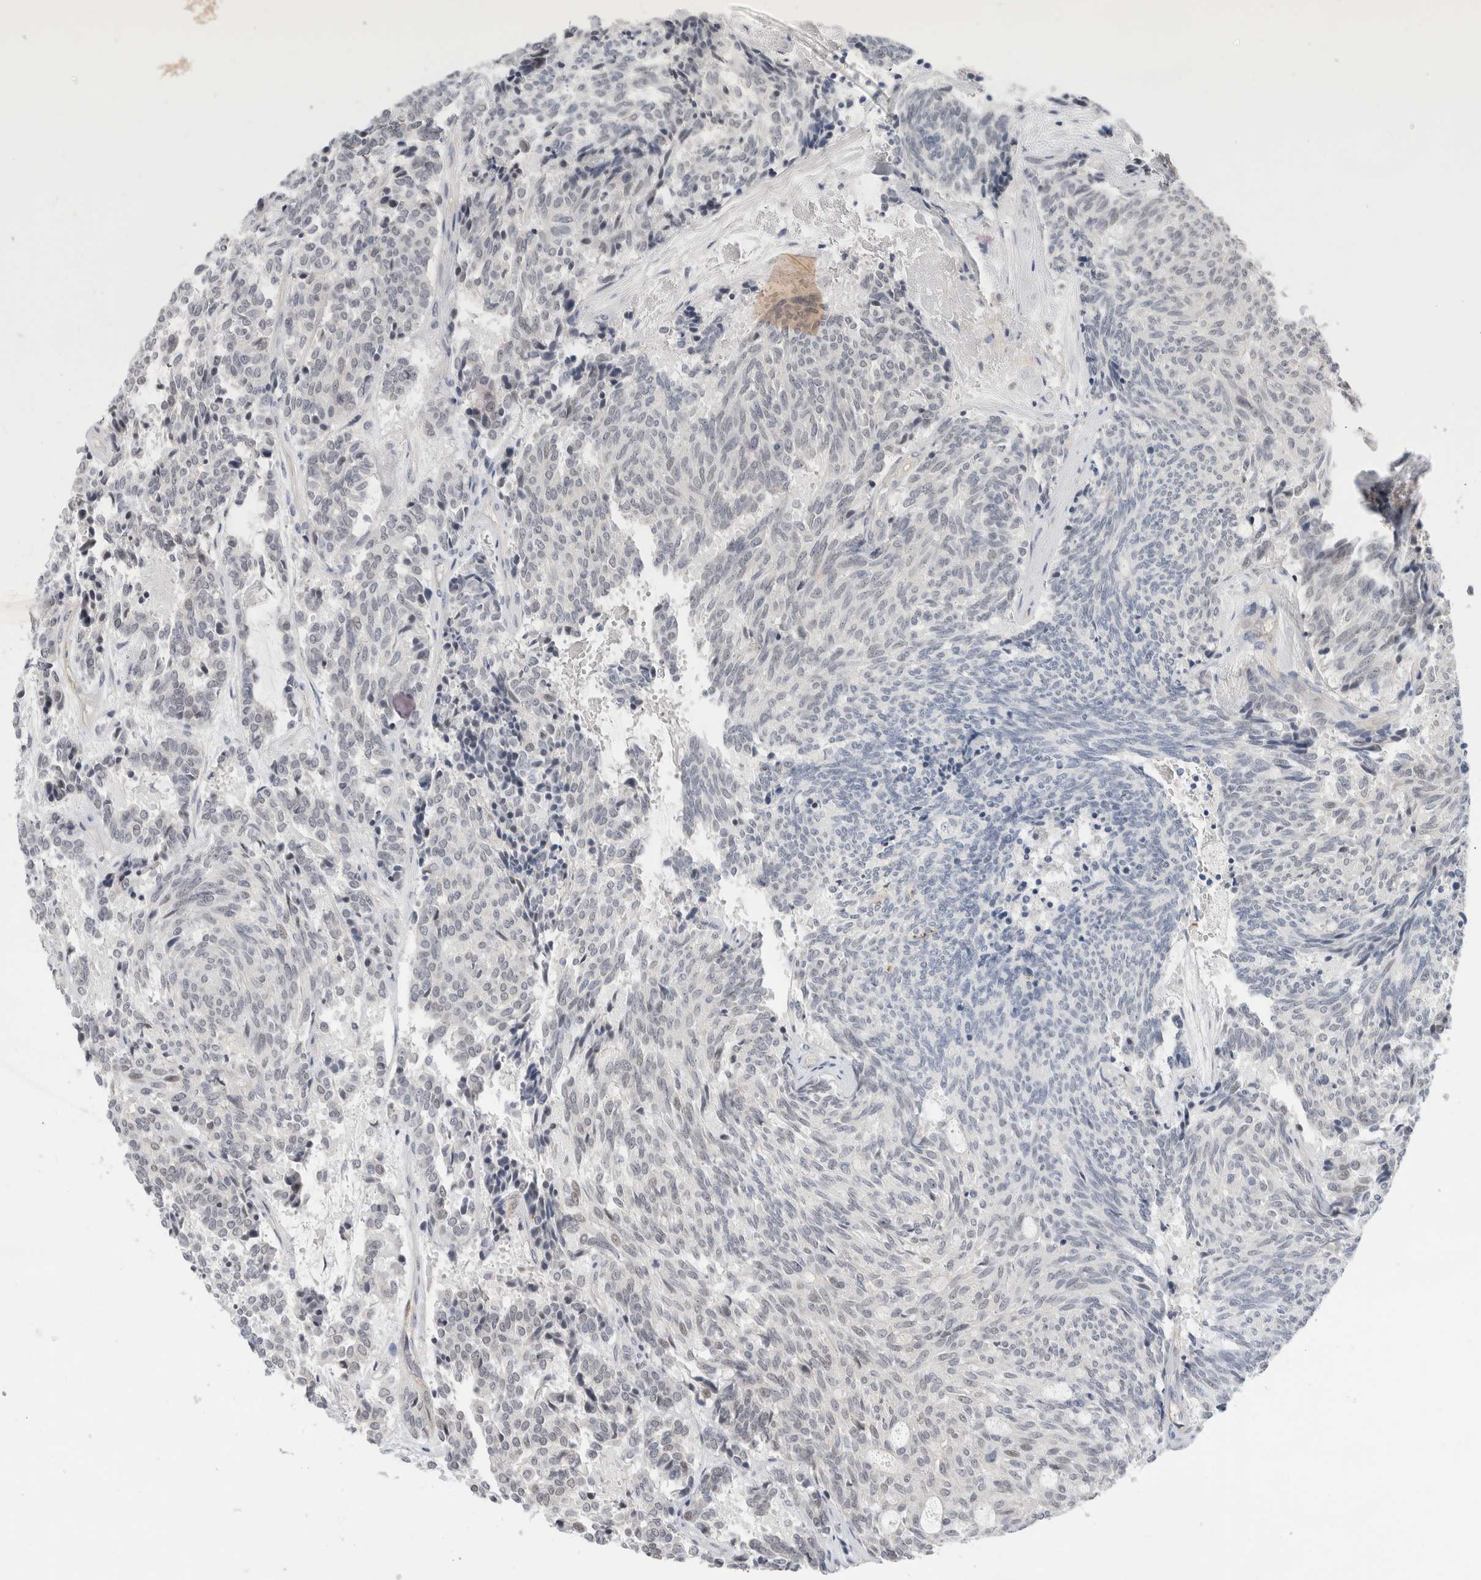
{"staining": {"intensity": "negative", "quantity": "none", "location": "none"}, "tissue": "carcinoid", "cell_type": "Tumor cells", "image_type": "cancer", "snomed": [{"axis": "morphology", "description": "Carcinoid, malignant, NOS"}, {"axis": "topography", "description": "Pancreas"}], "caption": "Immunohistochemical staining of human carcinoid reveals no significant expression in tumor cells. (Immunohistochemistry (ihc), brightfield microscopy, high magnification).", "gene": "HCN3", "patient": {"sex": "female", "age": 54}}